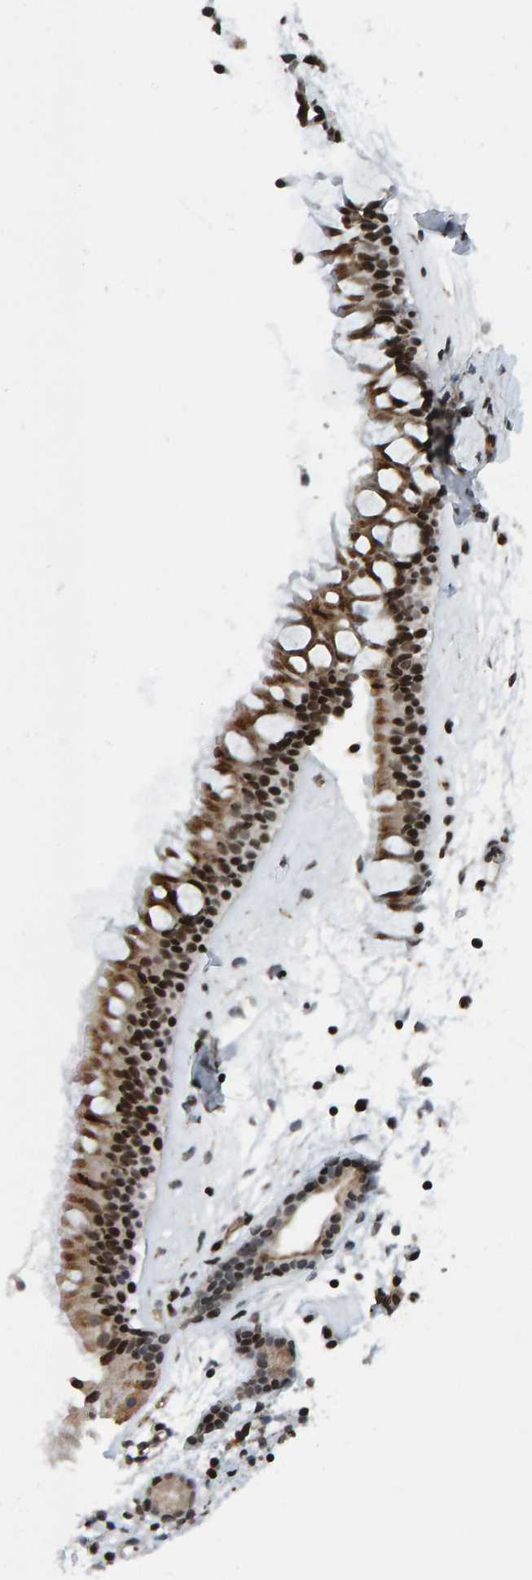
{"staining": {"intensity": "strong", "quantity": "25%-75%", "location": "cytoplasmic/membranous,nuclear"}, "tissue": "nasopharynx", "cell_type": "Respiratory epithelial cells", "image_type": "normal", "snomed": [{"axis": "morphology", "description": "Normal tissue, NOS"}, {"axis": "topography", "description": "Nasopharynx"}], "caption": "About 25%-75% of respiratory epithelial cells in normal human nasopharynx display strong cytoplasmic/membranous,nuclear protein positivity as visualized by brown immunohistochemical staining.", "gene": "ZNF366", "patient": {"sex": "female", "age": 42}}